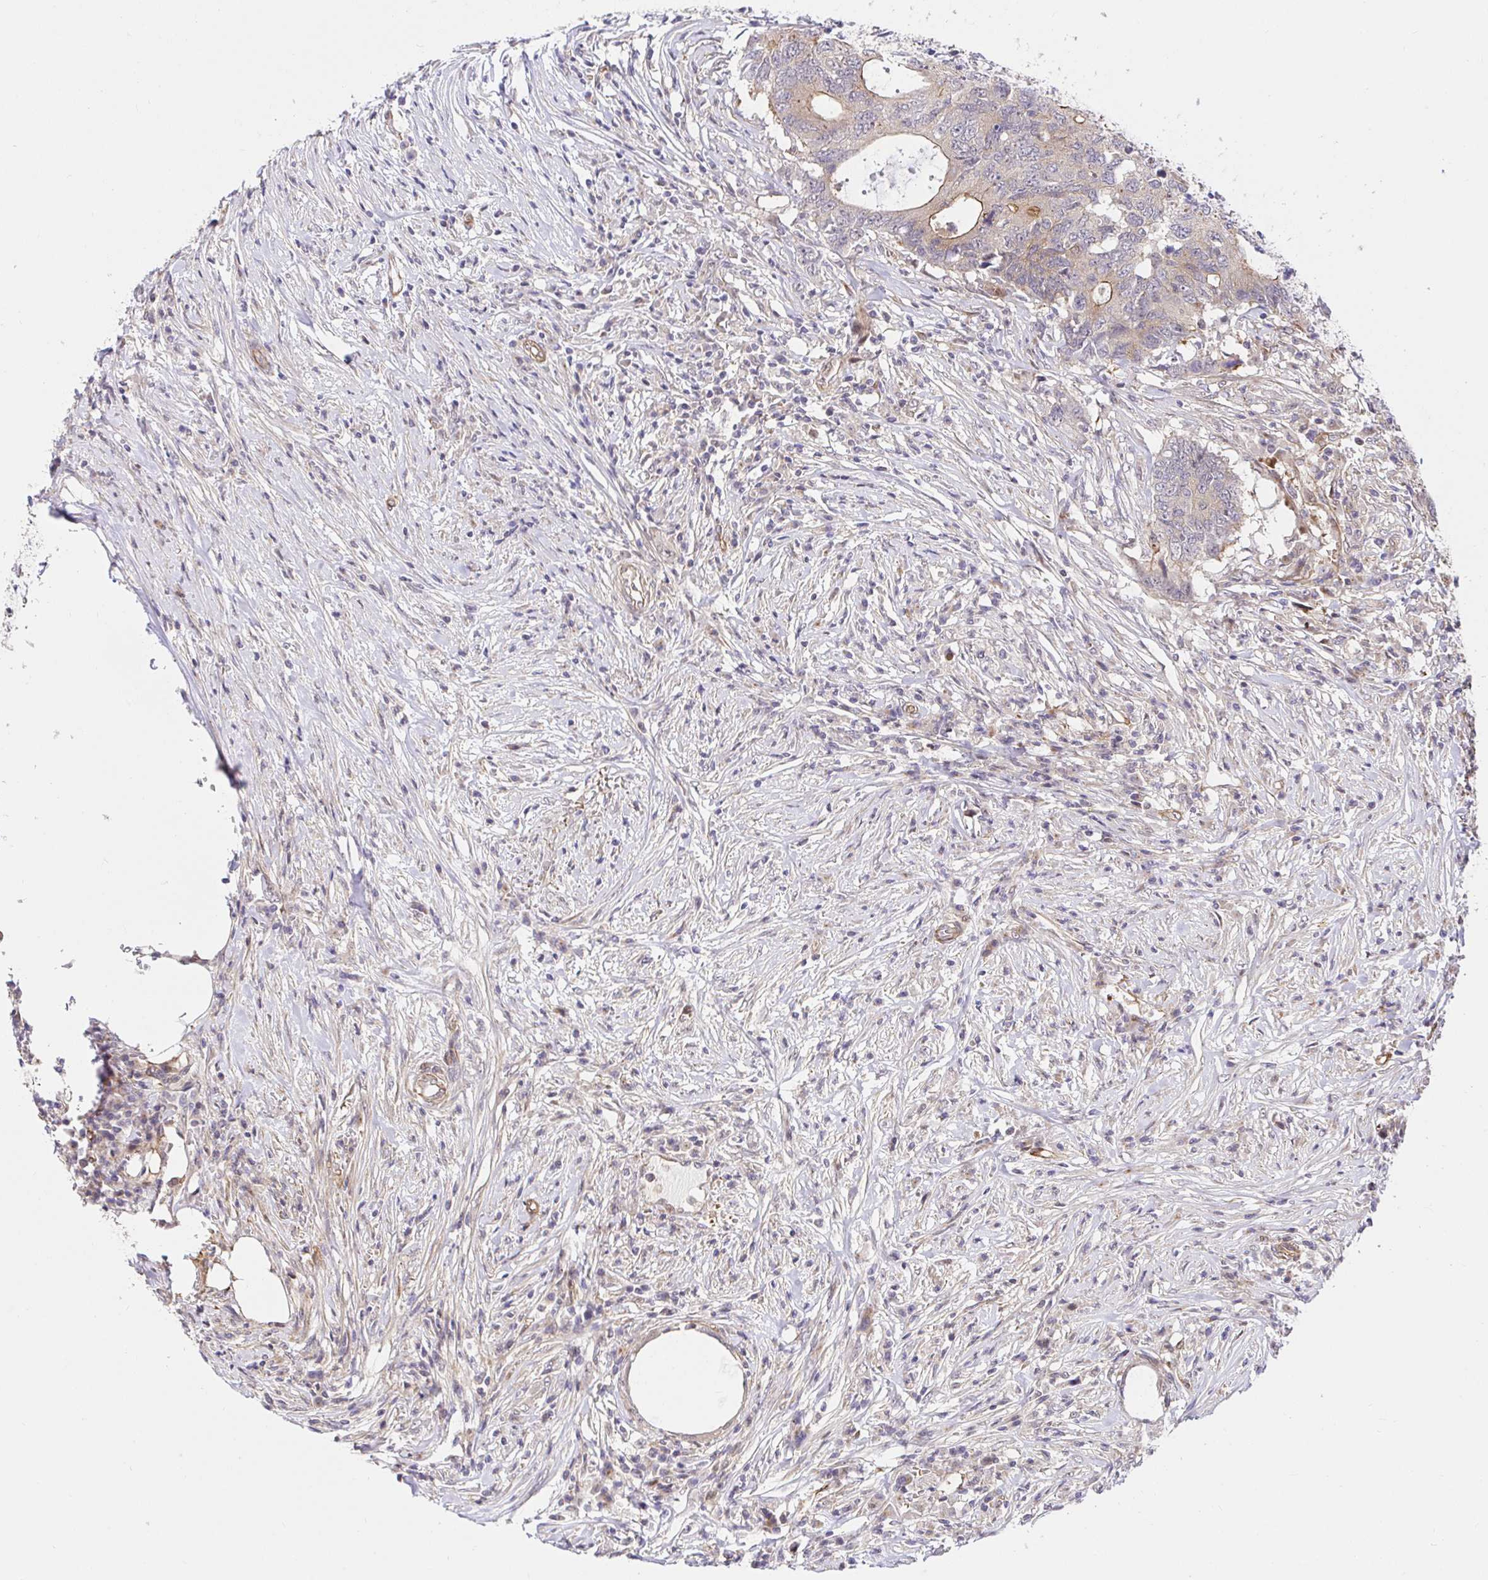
{"staining": {"intensity": "moderate", "quantity": "<25%", "location": "cytoplasmic/membranous"}, "tissue": "colorectal cancer", "cell_type": "Tumor cells", "image_type": "cancer", "snomed": [{"axis": "morphology", "description": "Adenocarcinoma, NOS"}, {"axis": "topography", "description": "Colon"}], "caption": "A brown stain shows moderate cytoplasmic/membranous staining of a protein in human colorectal cancer tumor cells. The protein of interest is shown in brown color, while the nuclei are stained blue.", "gene": "TRIM55", "patient": {"sex": "male", "age": 71}}